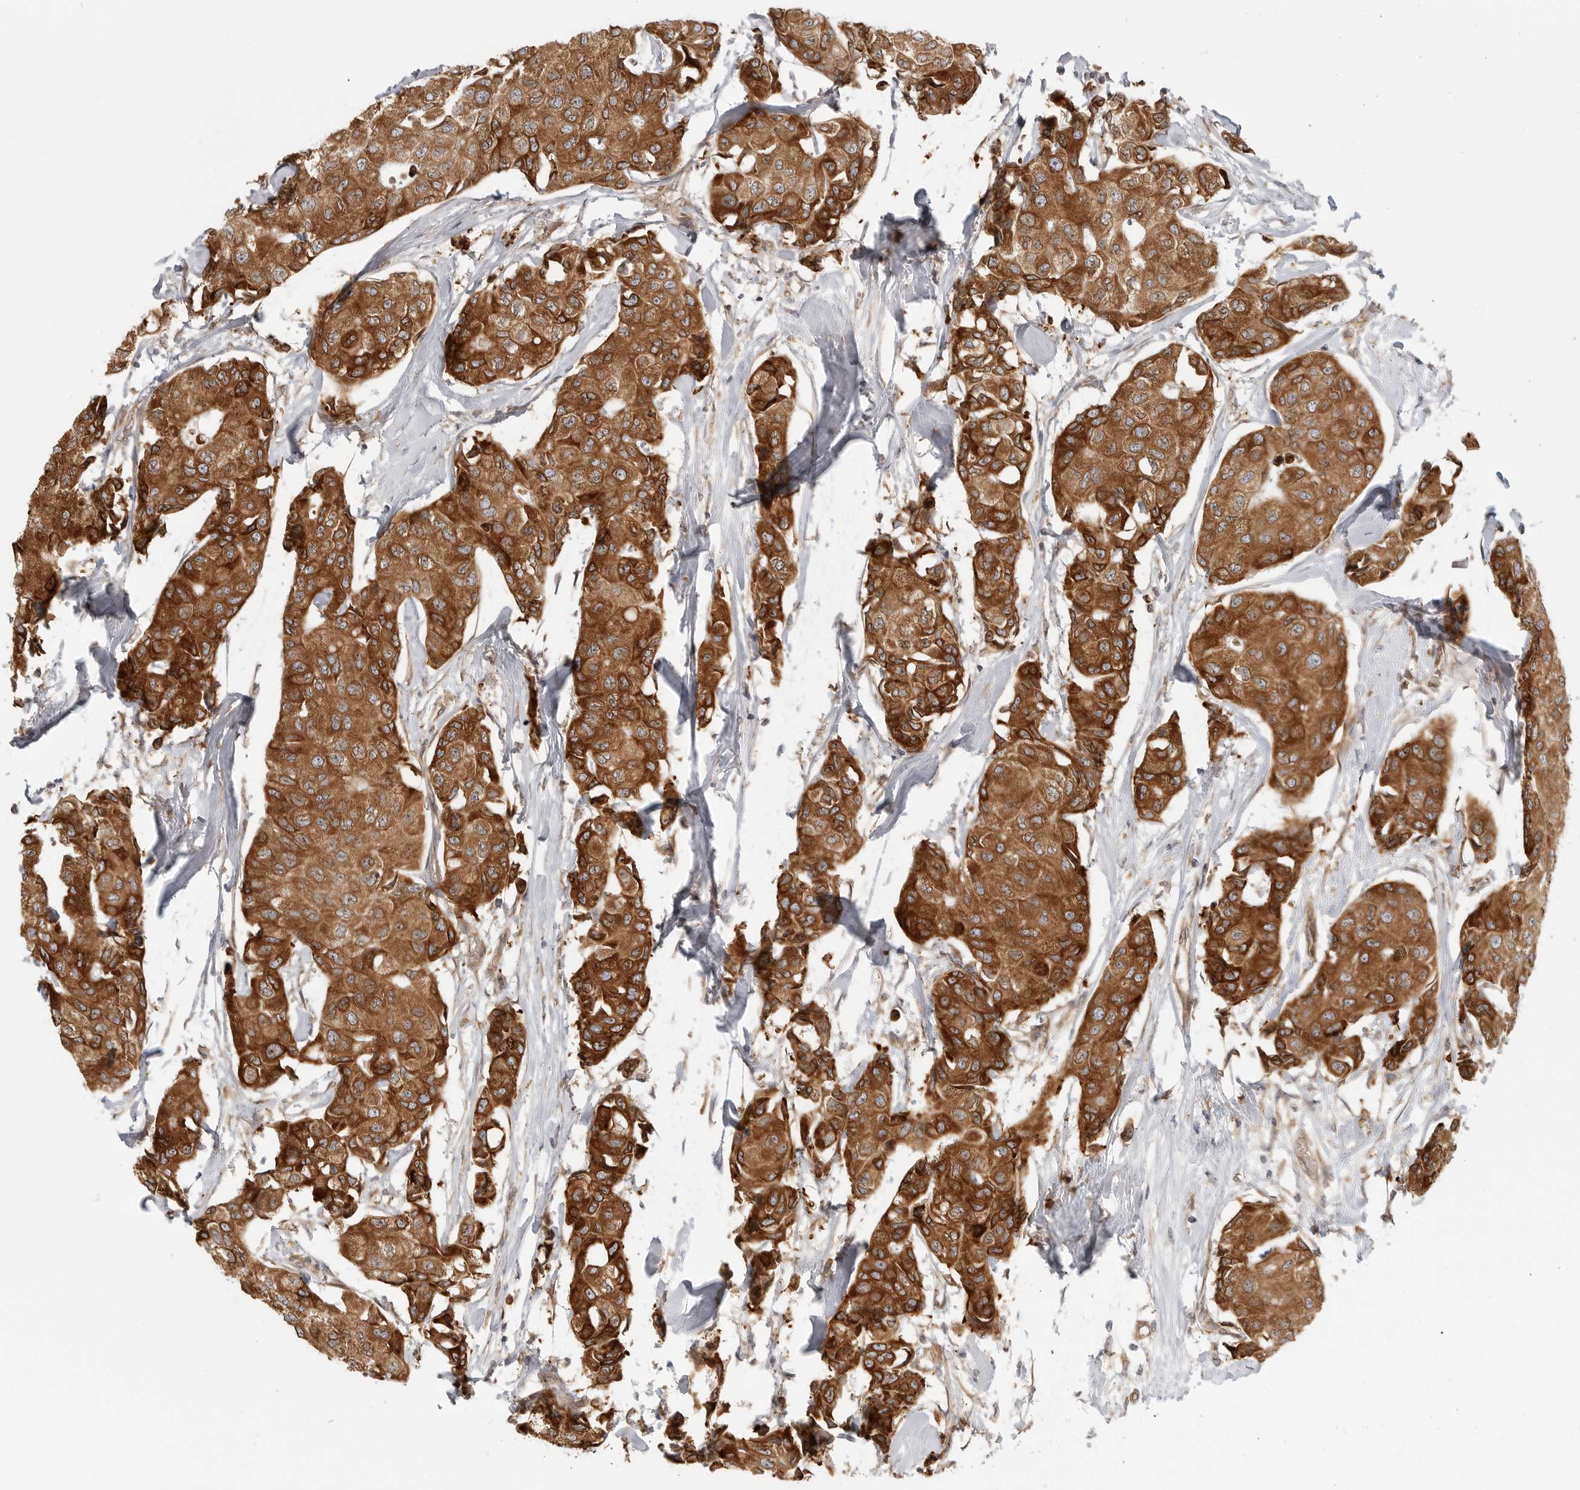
{"staining": {"intensity": "moderate", "quantity": ">75%", "location": "cytoplasmic/membranous"}, "tissue": "breast cancer", "cell_type": "Tumor cells", "image_type": "cancer", "snomed": [{"axis": "morphology", "description": "Duct carcinoma"}, {"axis": "topography", "description": "Breast"}], "caption": "A brown stain labels moderate cytoplasmic/membranous expression of a protein in intraductal carcinoma (breast) tumor cells.", "gene": "CERS2", "patient": {"sex": "female", "age": 80}}